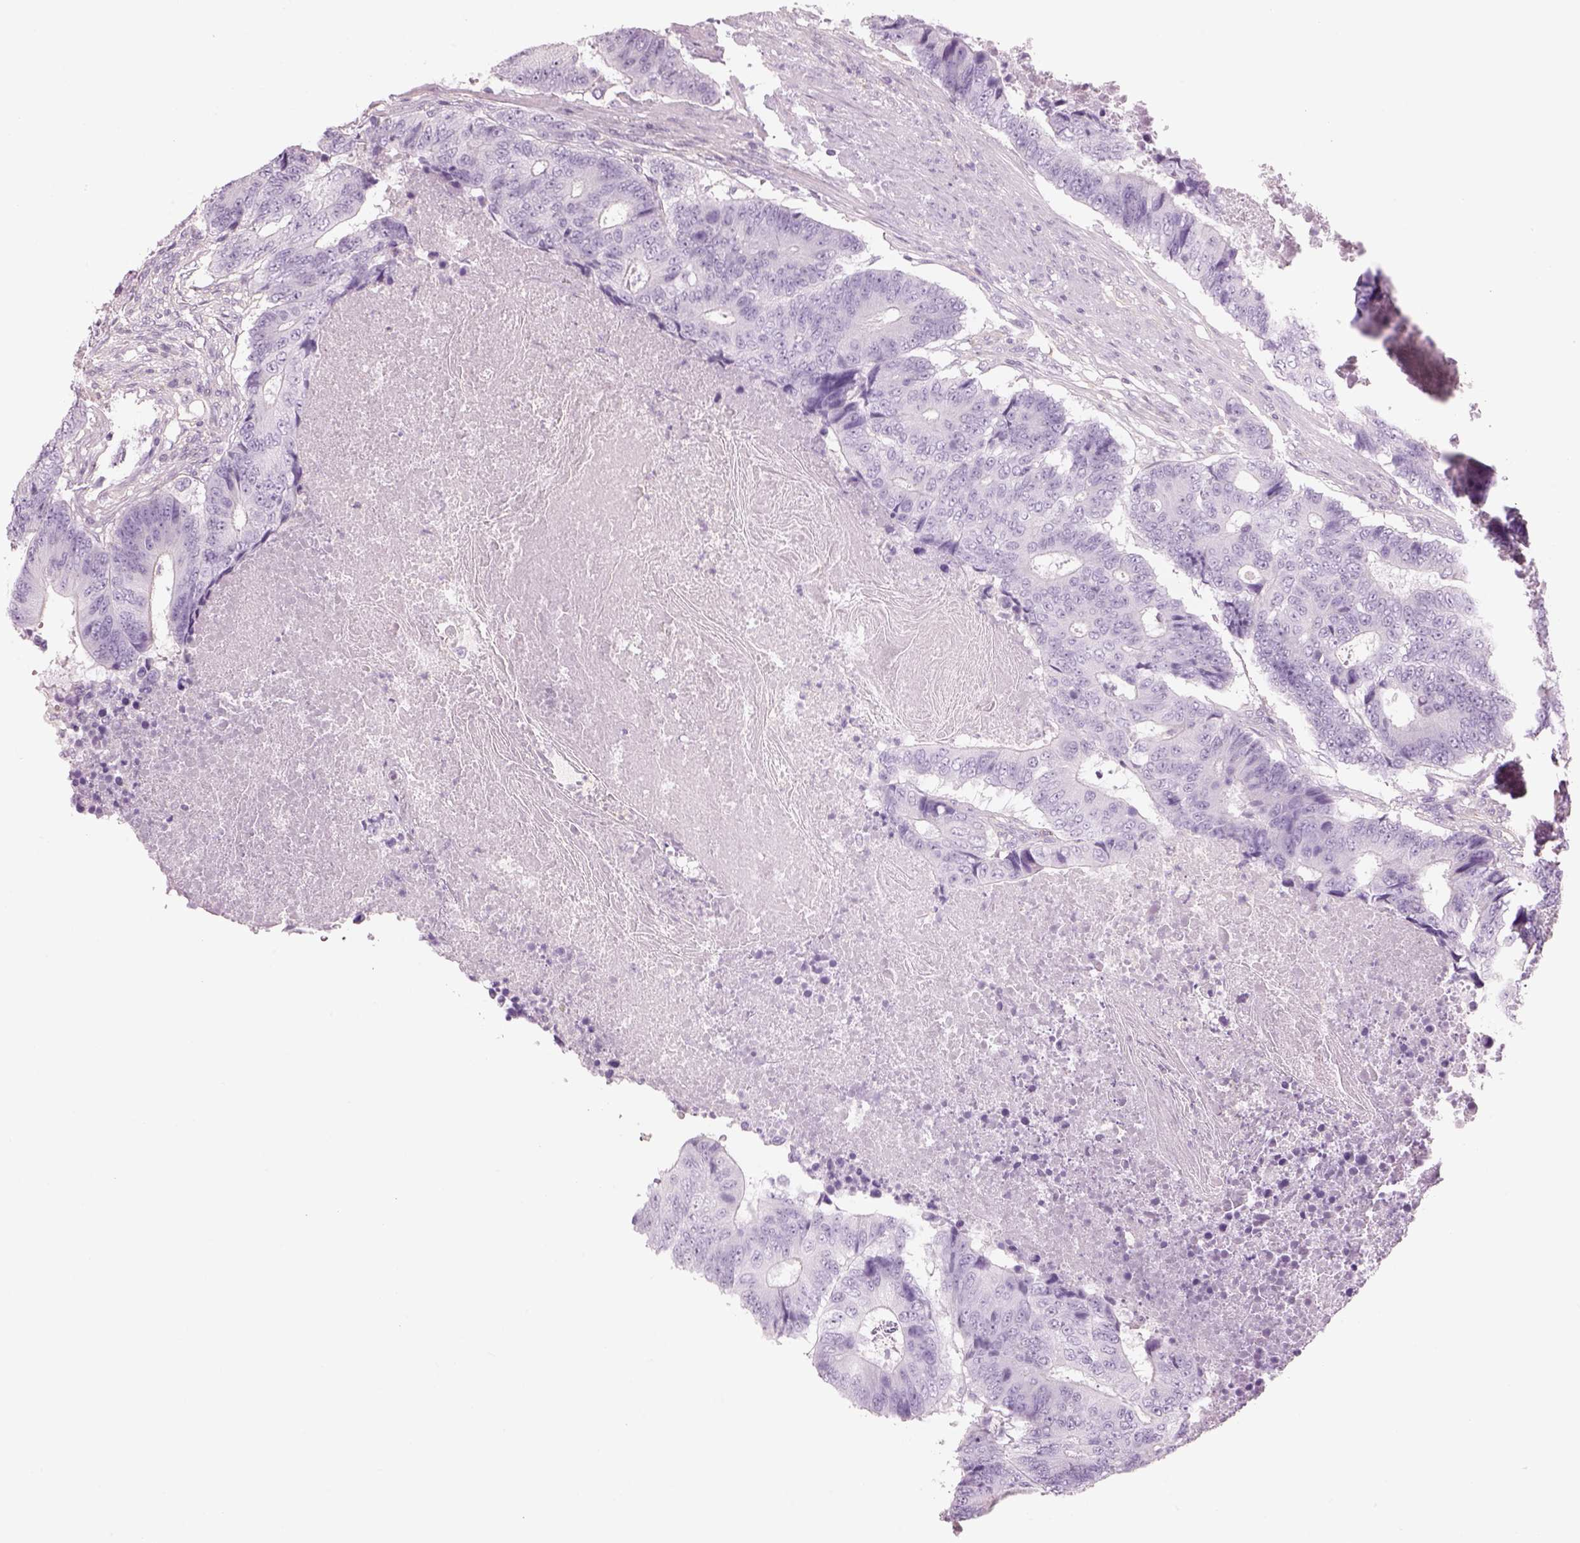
{"staining": {"intensity": "negative", "quantity": "none", "location": "none"}, "tissue": "colorectal cancer", "cell_type": "Tumor cells", "image_type": "cancer", "snomed": [{"axis": "morphology", "description": "Adenocarcinoma, NOS"}, {"axis": "topography", "description": "Colon"}], "caption": "Immunohistochemistry (IHC) micrograph of human adenocarcinoma (colorectal) stained for a protein (brown), which exhibits no positivity in tumor cells.", "gene": "SLC1A7", "patient": {"sex": "female", "age": 48}}